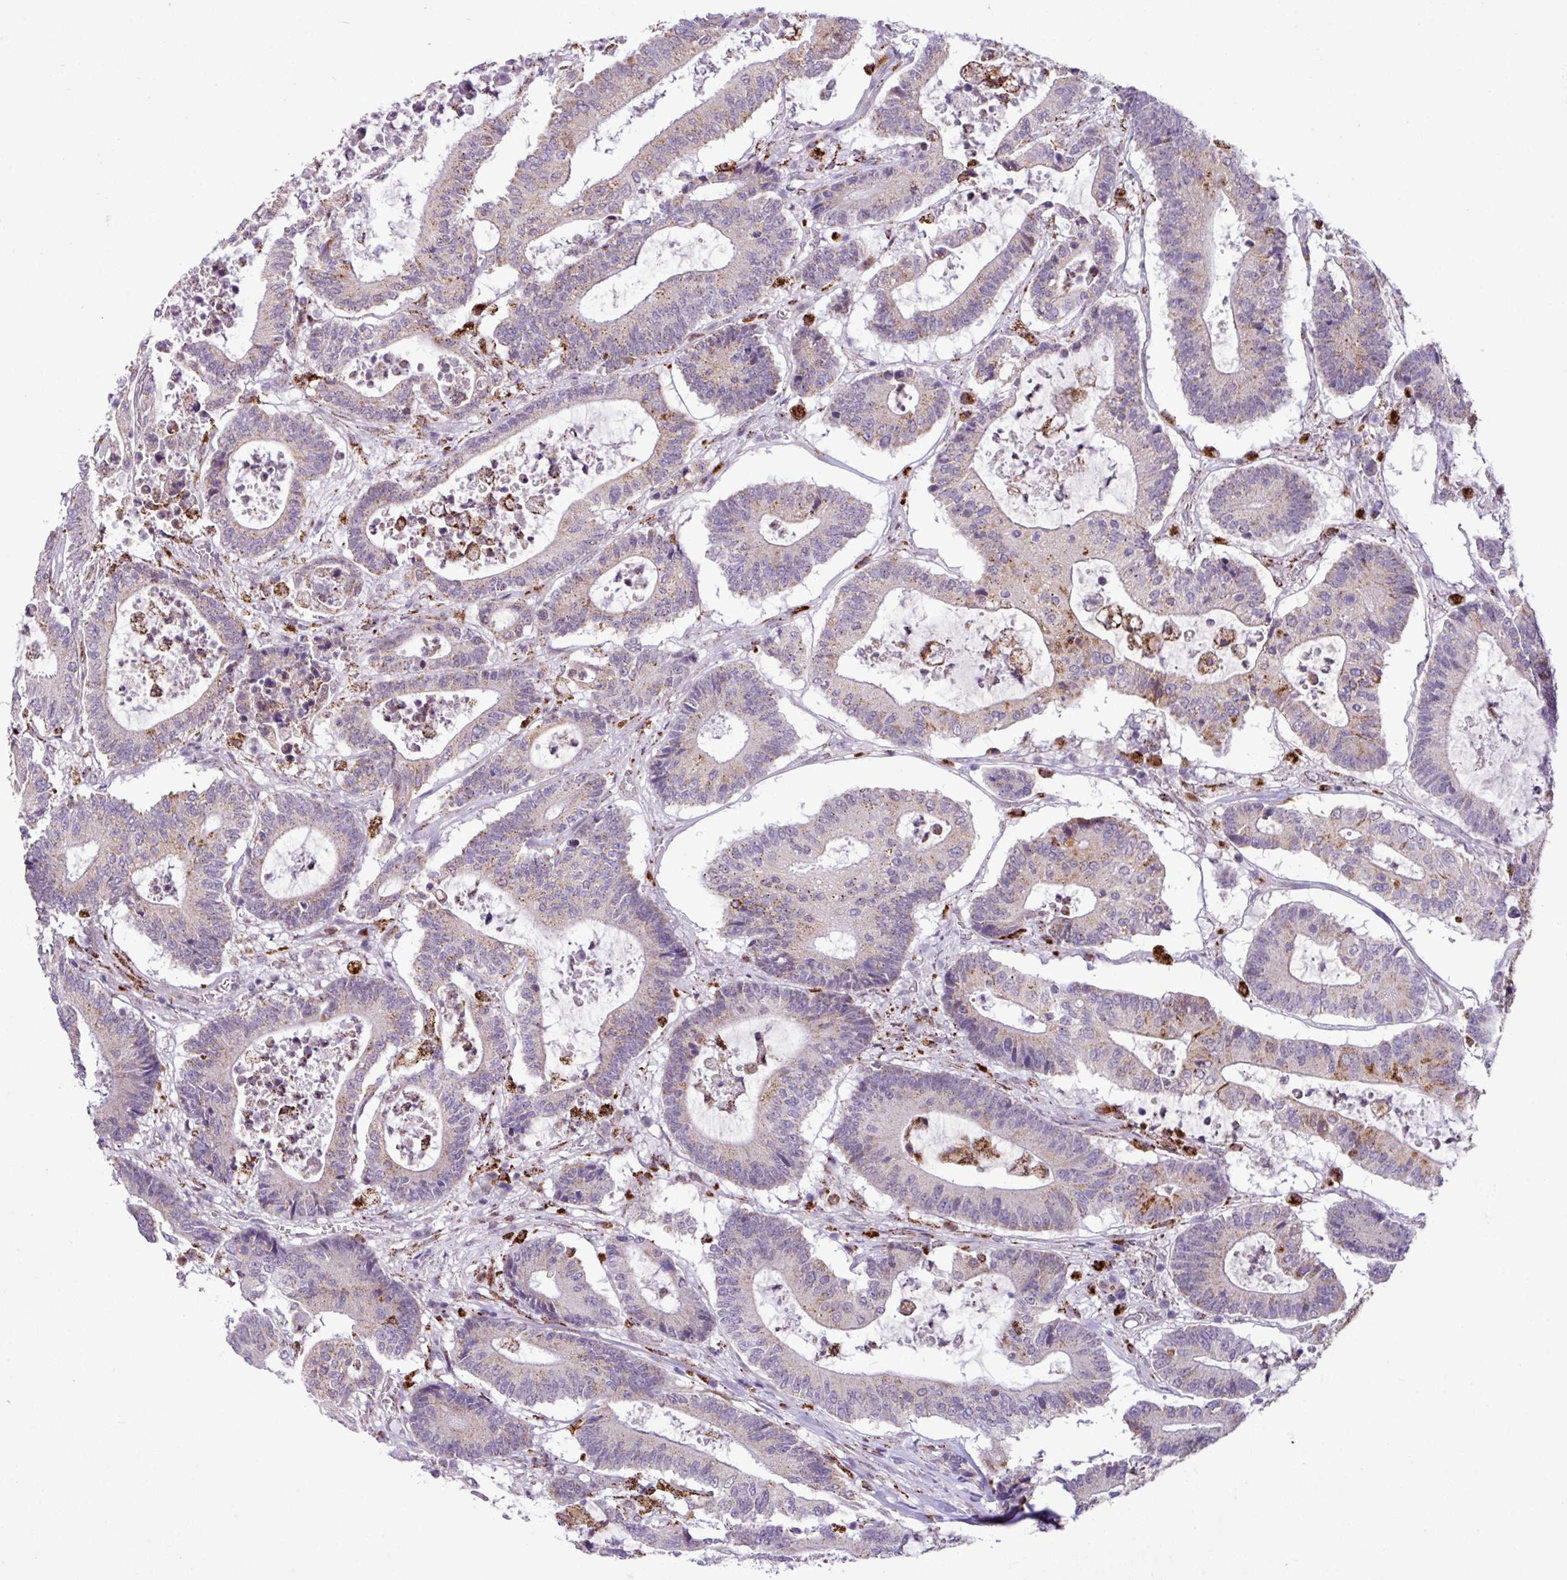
{"staining": {"intensity": "weak", "quantity": "<25%", "location": "cytoplasmic/membranous"}, "tissue": "colorectal cancer", "cell_type": "Tumor cells", "image_type": "cancer", "snomed": [{"axis": "morphology", "description": "Adenocarcinoma, NOS"}, {"axis": "topography", "description": "Colon"}], "caption": "Immunohistochemical staining of human adenocarcinoma (colorectal) exhibits no significant expression in tumor cells.", "gene": "SGPP1", "patient": {"sex": "female", "age": 84}}